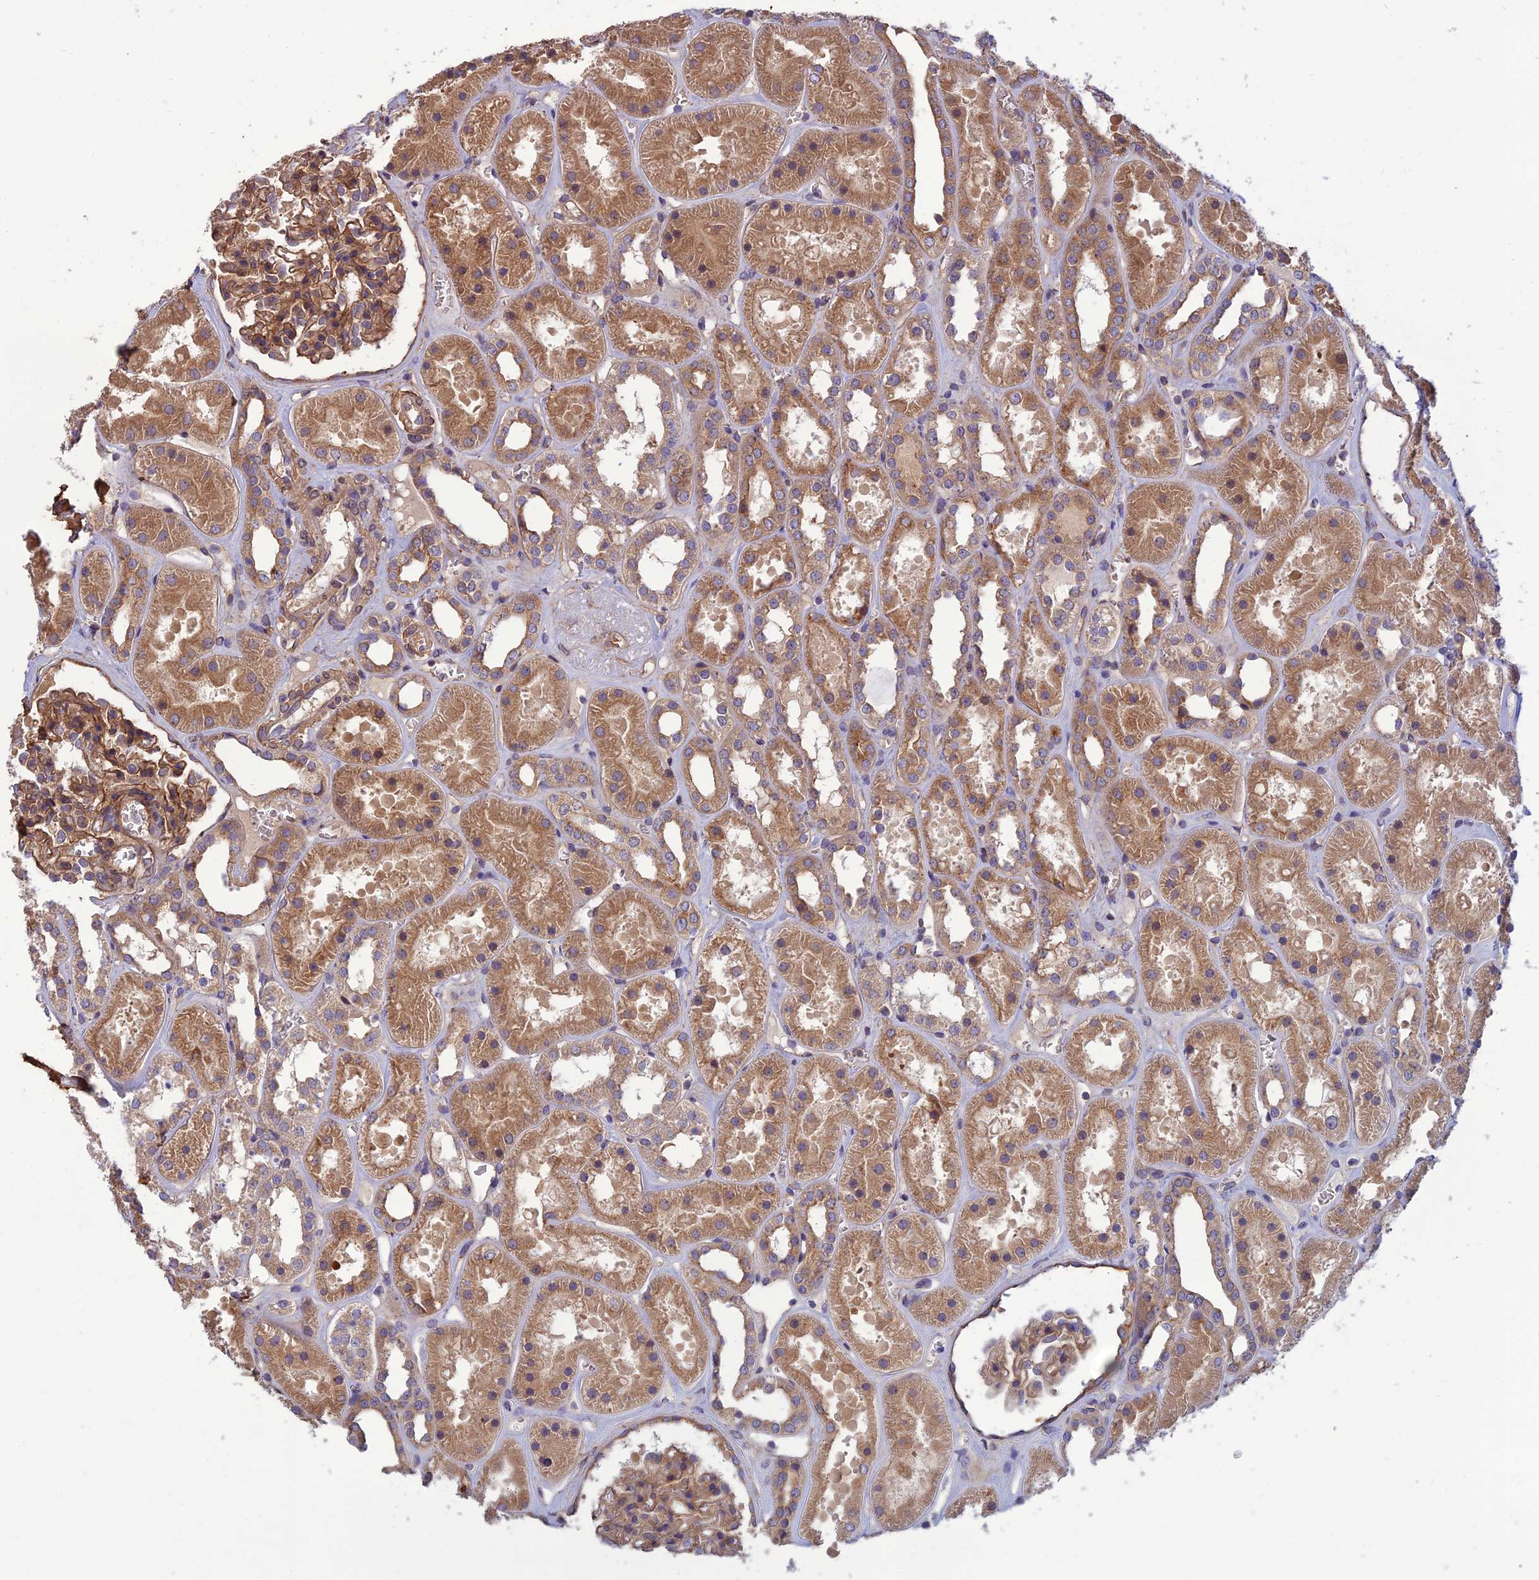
{"staining": {"intensity": "moderate", "quantity": ">75%", "location": "cytoplasmic/membranous"}, "tissue": "kidney", "cell_type": "Cells in glomeruli", "image_type": "normal", "snomed": [{"axis": "morphology", "description": "Normal tissue, NOS"}, {"axis": "topography", "description": "Kidney"}], "caption": "Immunohistochemistry (IHC) of unremarkable kidney shows medium levels of moderate cytoplasmic/membranous positivity in approximately >75% of cells in glomeruli. The staining was performed using DAB to visualize the protein expression in brown, while the nuclei were stained in blue with hematoxylin (Magnification: 20x).", "gene": "WDR24", "patient": {"sex": "female", "age": 41}}